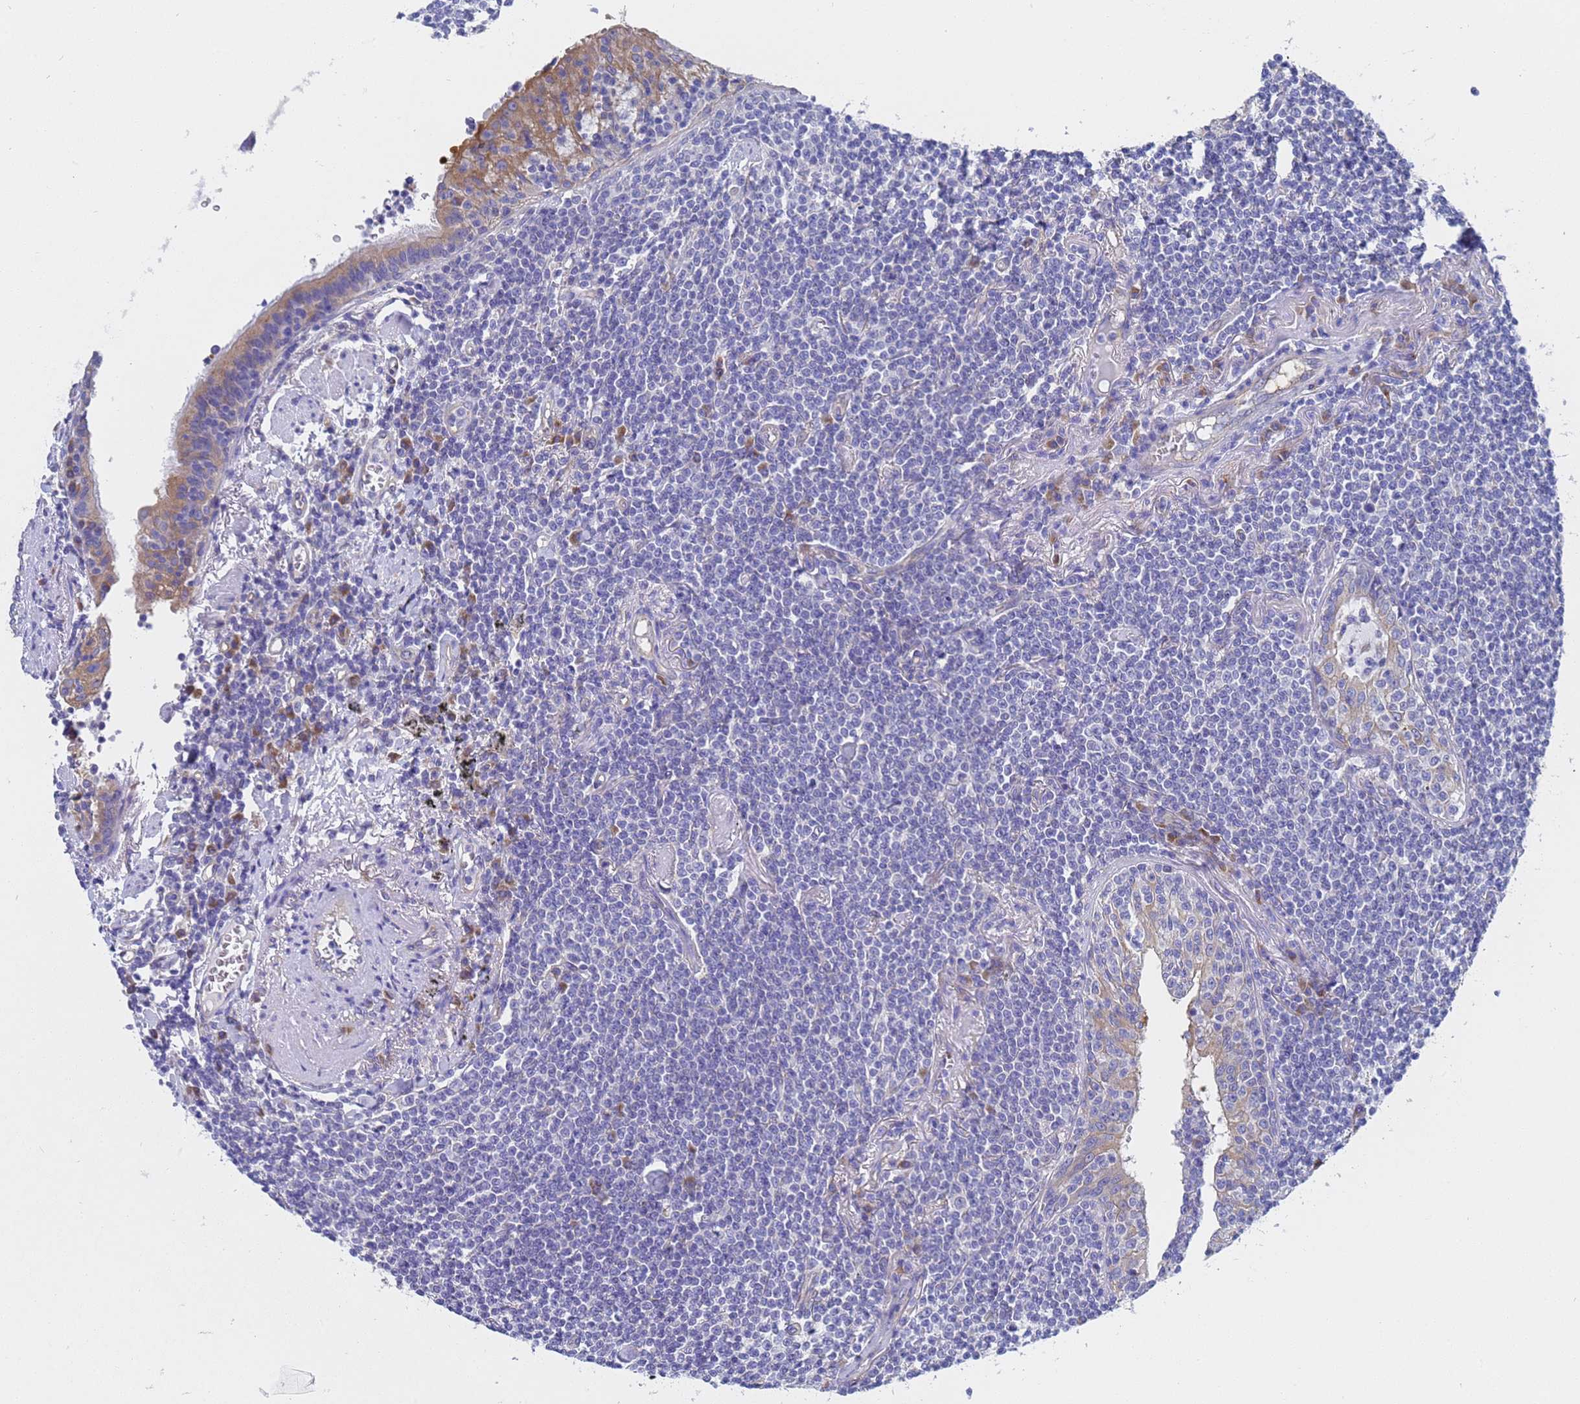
{"staining": {"intensity": "negative", "quantity": "none", "location": "none"}, "tissue": "lymphoma", "cell_type": "Tumor cells", "image_type": "cancer", "snomed": [{"axis": "morphology", "description": "Malignant lymphoma, non-Hodgkin's type, Low grade"}, {"axis": "topography", "description": "Lung"}], "caption": "Immunohistochemical staining of human lymphoma demonstrates no significant positivity in tumor cells.", "gene": "TM4SF4", "patient": {"sex": "female", "age": 71}}